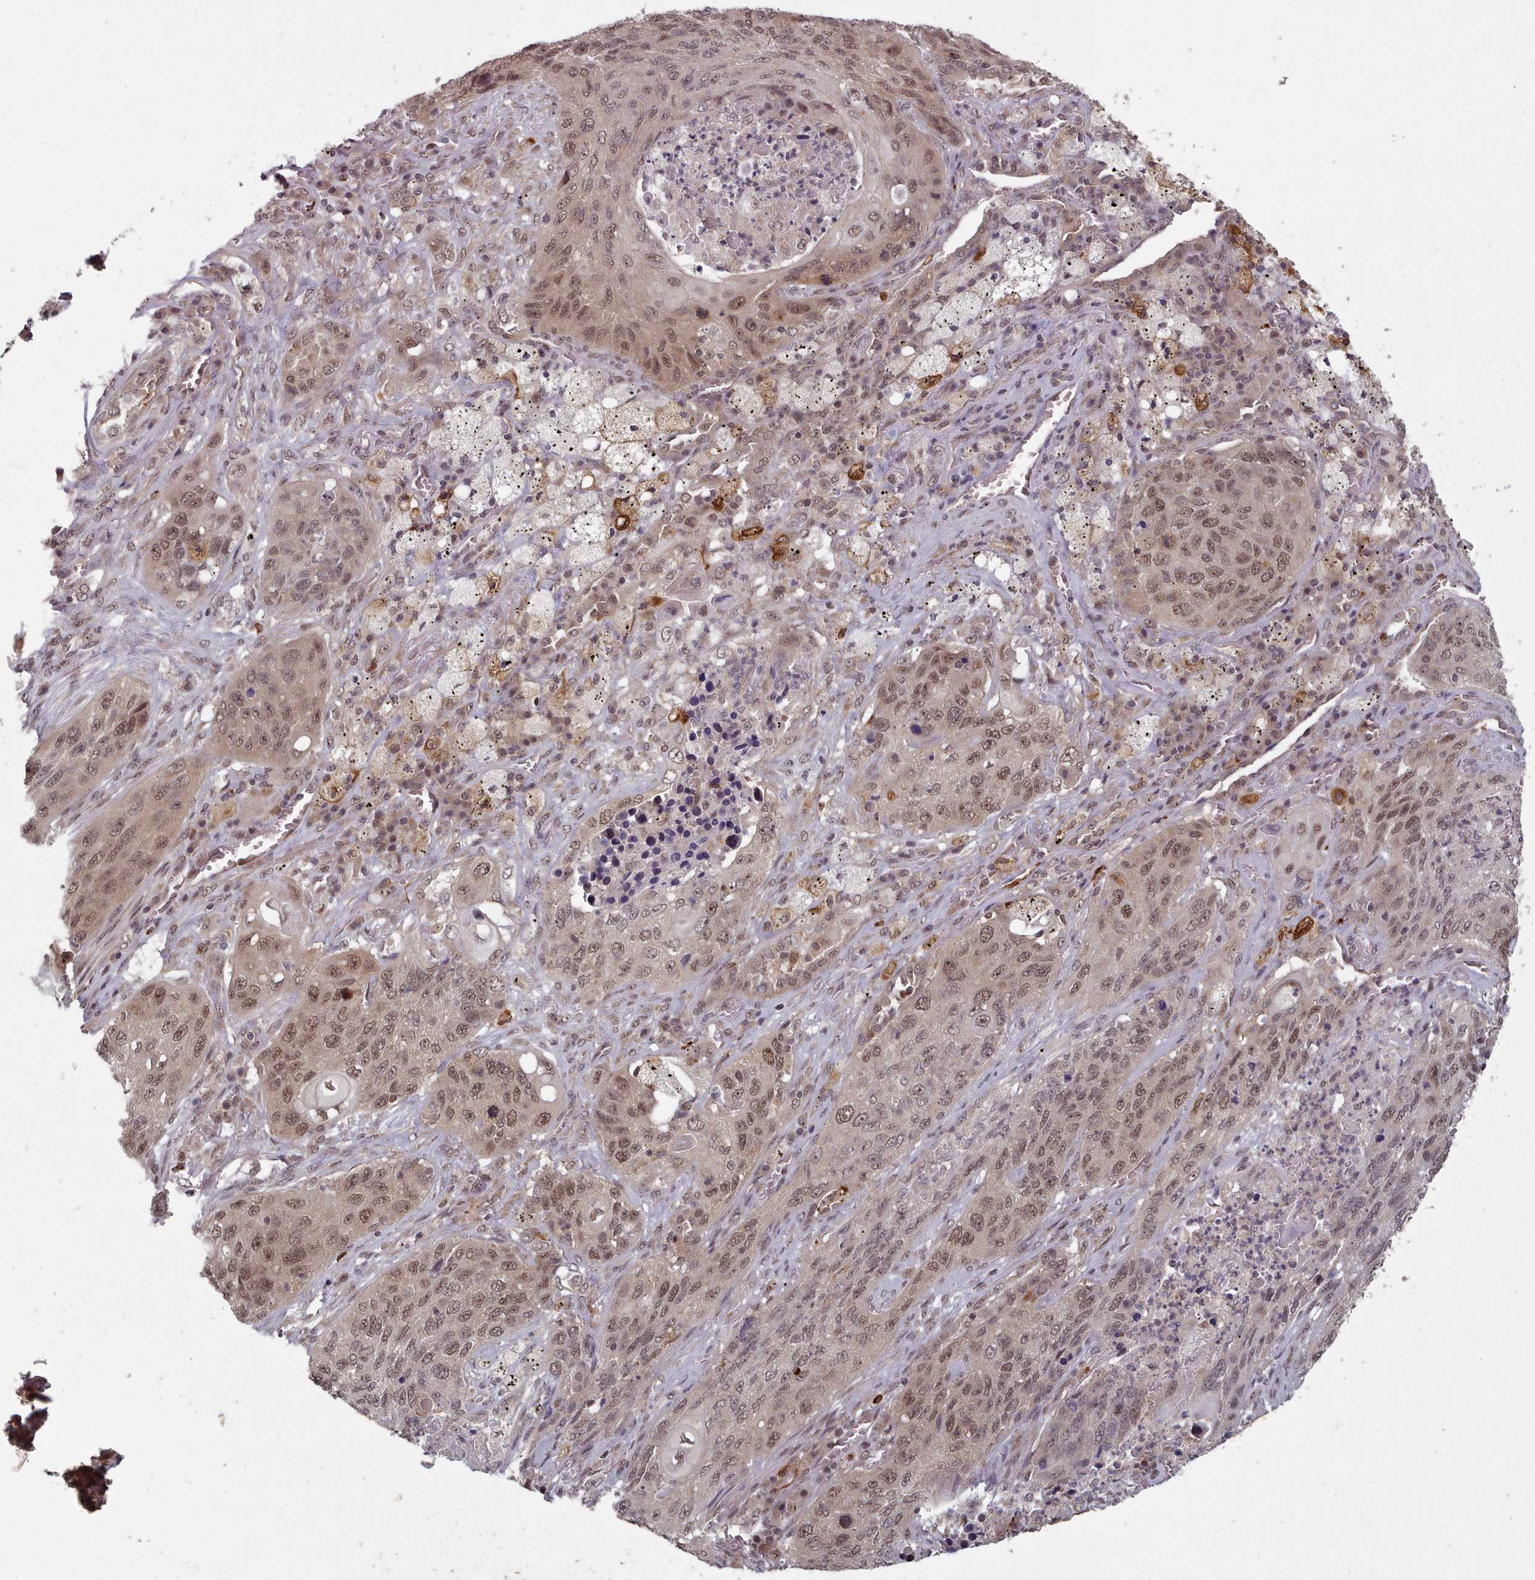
{"staining": {"intensity": "weak", "quantity": ">75%", "location": "cytoplasmic/membranous,nuclear"}, "tissue": "lung cancer", "cell_type": "Tumor cells", "image_type": "cancer", "snomed": [{"axis": "morphology", "description": "Squamous cell carcinoma, NOS"}, {"axis": "topography", "description": "Lung"}], "caption": "Immunohistochemistry (IHC) photomicrograph of neoplastic tissue: squamous cell carcinoma (lung) stained using immunohistochemistry displays low levels of weak protein expression localized specifically in the cytoplasmic/membranous and nuclear of tumor cells, appearing as a cytoplasmic/membranous and nuclear brown color.", "gene": "DHX8", "patient": {"sex": "female", "age": 63}}